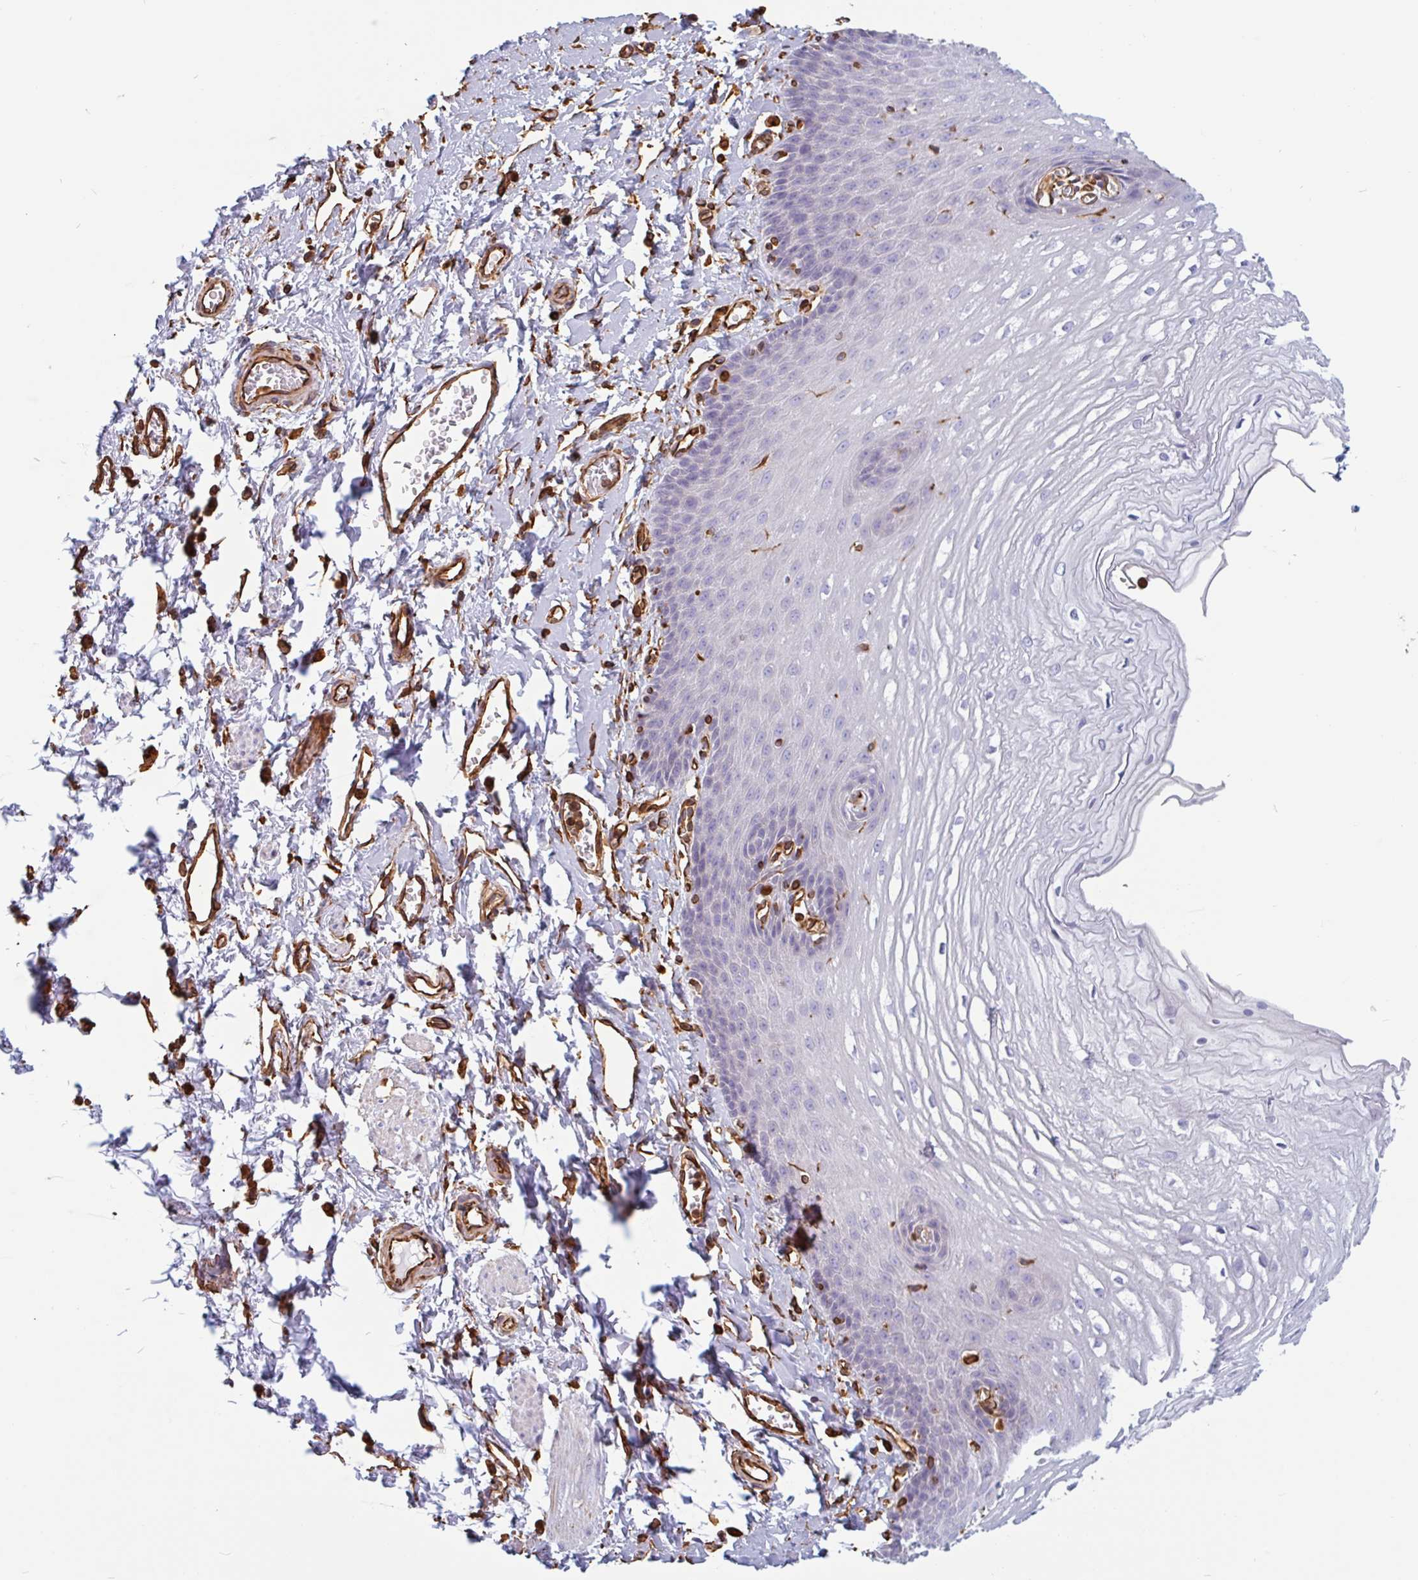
{"staining": {"intensity": "negative", "quantity": "none", "location": "none"}, "tissue": "esophagus", "cell_type": "Squamous epithelial cells", "image_type": "normal", "snomed": [{"axis": "morphology", "description": "Normal tissue, NOS"}, {"axis": "topography", "description": "Esophagus"}], "caption": "There is no significant expression in squamous epithelial cells of esophagus.", "gene": "PPFIA1", "patient": {"sex": "male", "age": 70}}